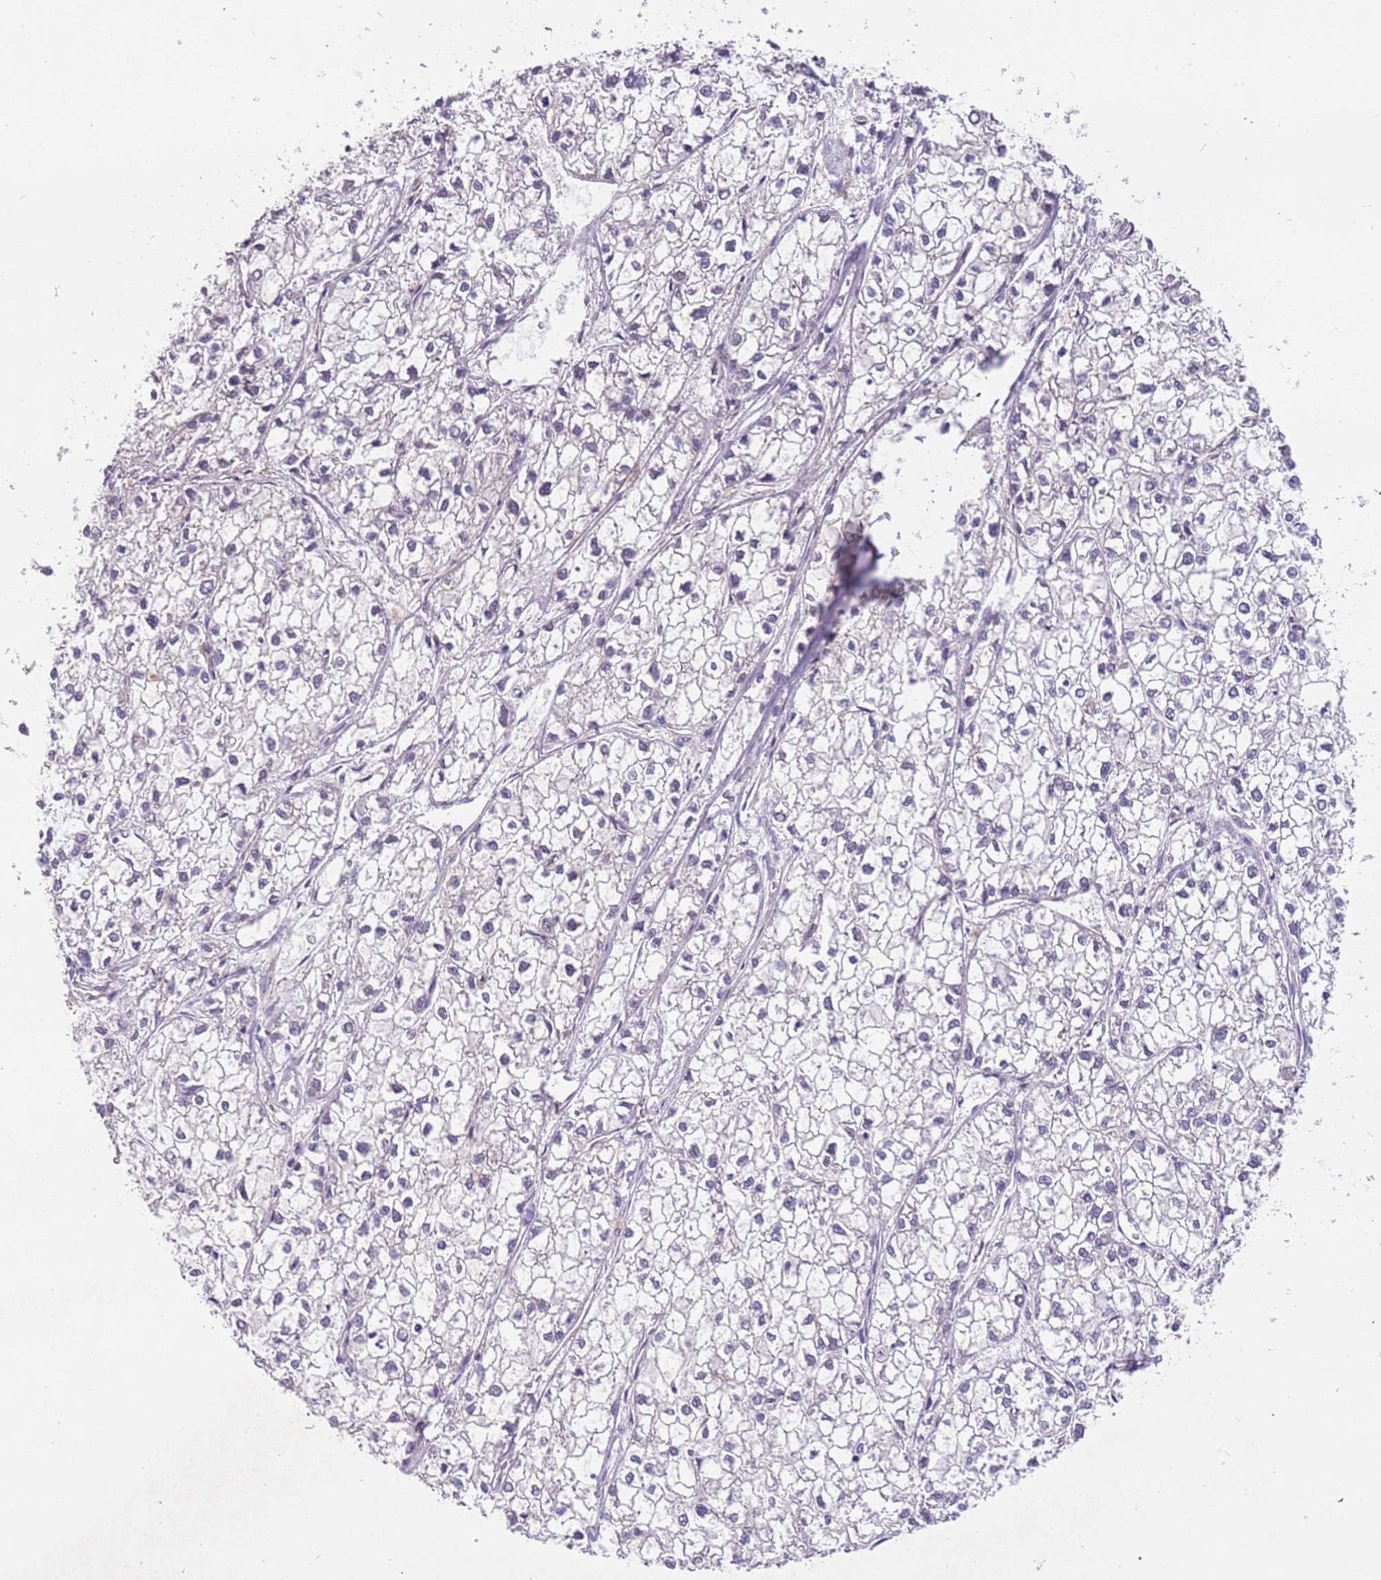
{"staining": {"intensity": "negative", "quantity": "none", "location": "none"}, "tissue": "liver cancer", "cell_type": "Tumor cells", "image_type": "cancer", "snomed": [{"axis": "morphology", "description": "Carcinoma, Hepatocellular, NOS"}, {"axis": "topography", "description": "Liver"}], "caption": "A high-resolution photomicrograph shows immunohistochemistry staining of liver cancer, which demonstrates no significant expression in tumor cells.", "gene": "MAGEF1", "patient": {"sex": "female", "age": 43}}